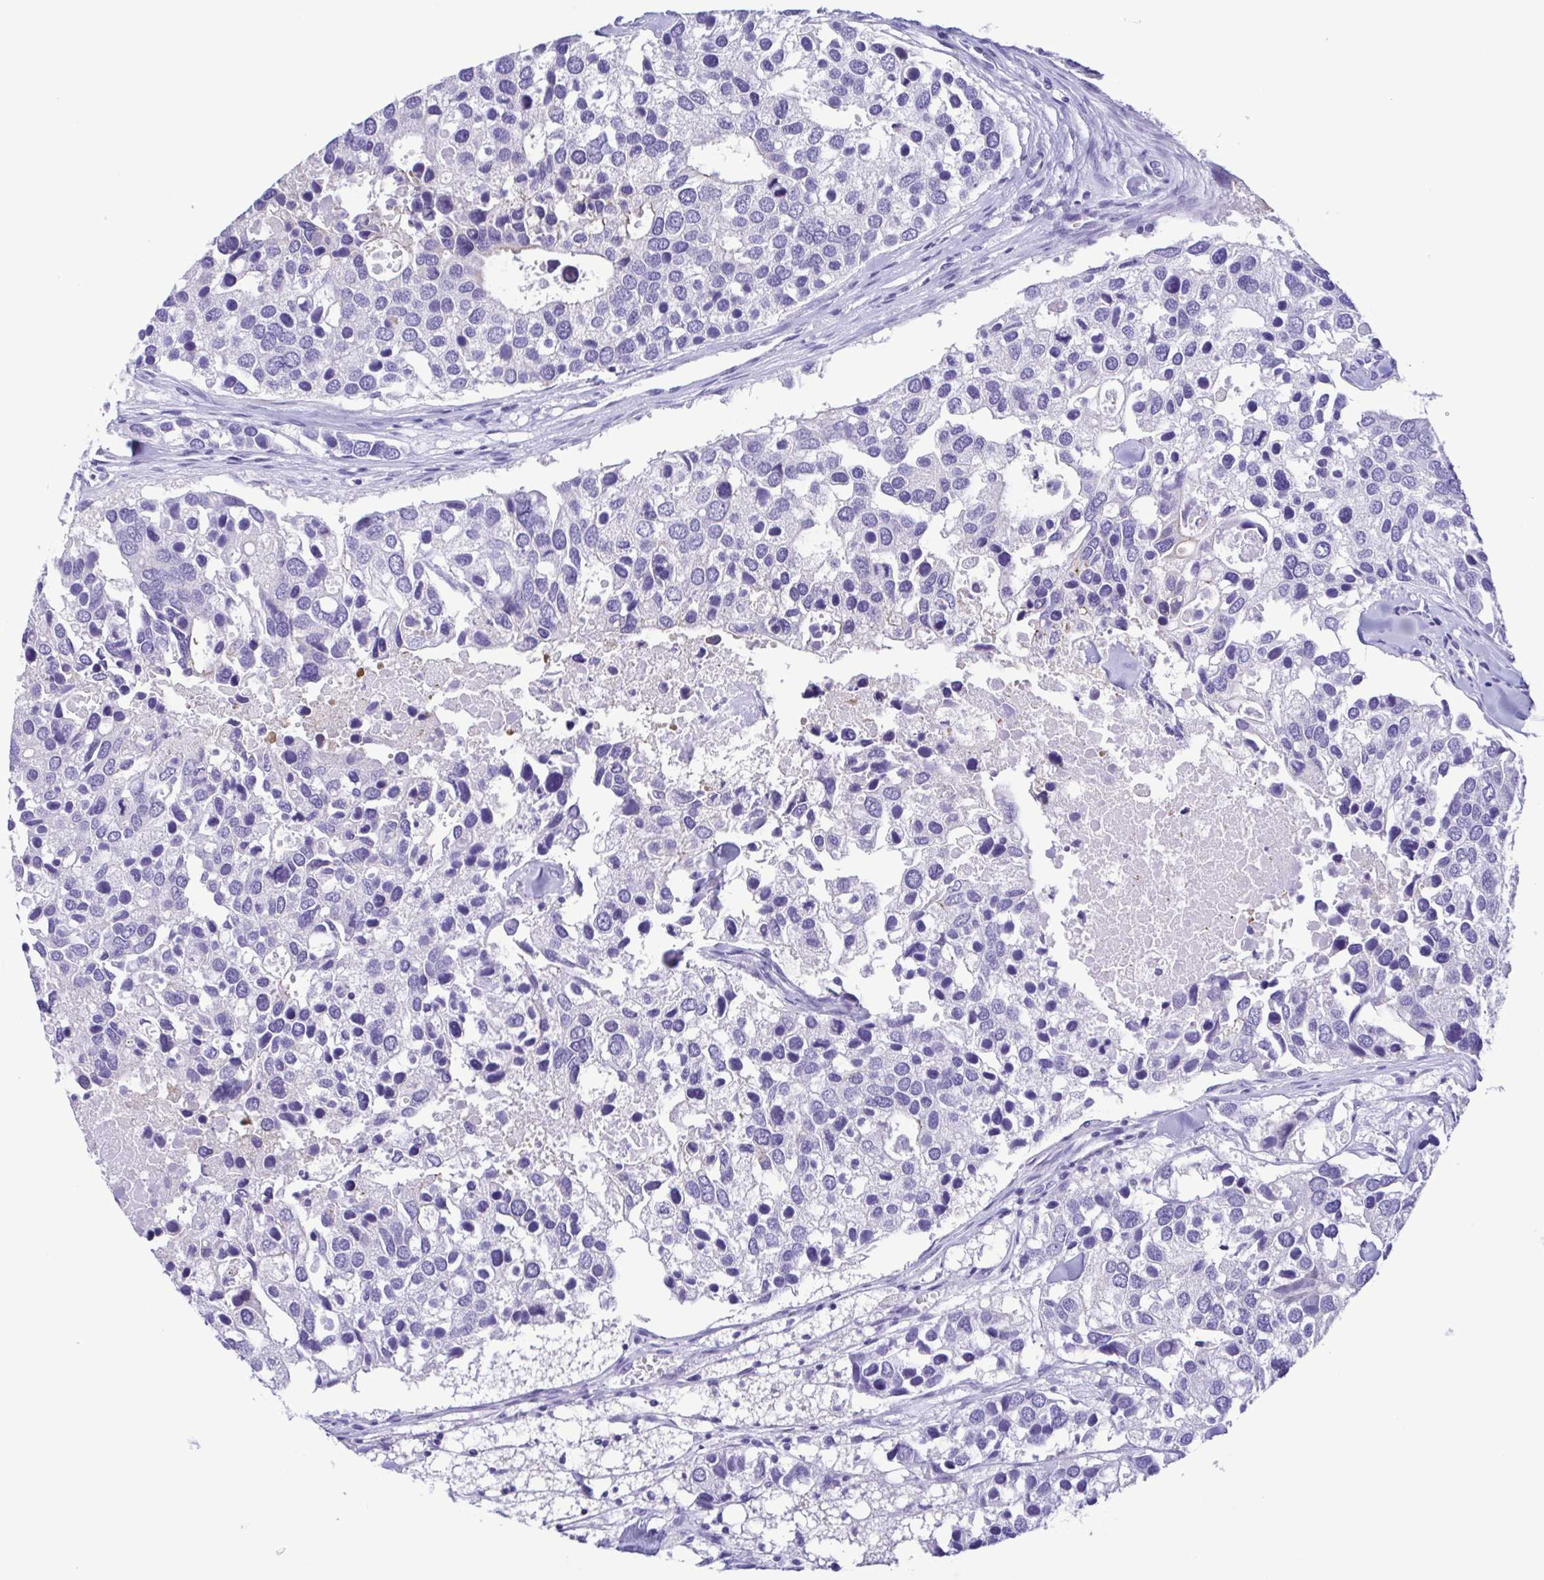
{"staining": {"intensity": "negative", "quantity": "none", "location": "none"}, "tissue": "breast cancer", "cell_type": "Tumor cells", "image_type": "cancer", "snomed": [{"axis": "morphology", "description": "Duct carcinoma"}, {"axis": "topography", "description": "Breast"}], "caption": "This is an IHC histopathology image of breast cancer (intraductal carcinoma). There is no staining in tumor cells.", "gene": "TSPY2", "patient": {"sex": "female", "age": 83}}